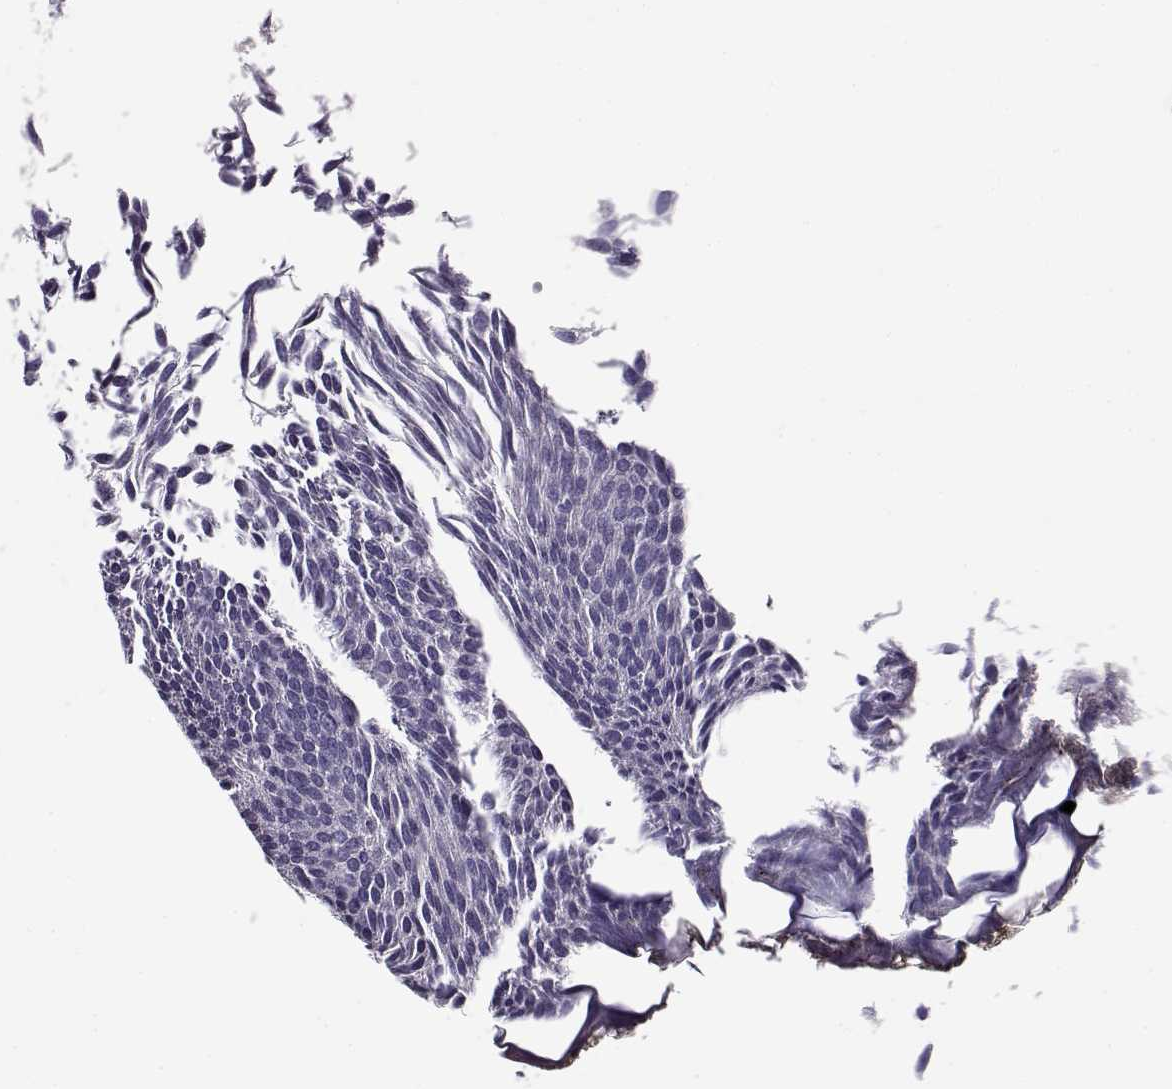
{"staining": {"intensity": "negative", "quantity": "none", "location": "none"}, "tissue": "urothelial cancer", "cell_type": "Tumor cells", "image_type": "cancer", "snomed": [{"axis": "morphology", "description": "Urothelial carcinoma, Low grade"}, {"axis": "topography", "description": "Urinary bladder"}], "caption": "This is an immunohistochemistry (IHC) micrograph of low-grade urothelial carcinoma. There is no expression in tumor cells.", "gene": "RHOXF2", "patient": {"sex": "male", "age": 63}}